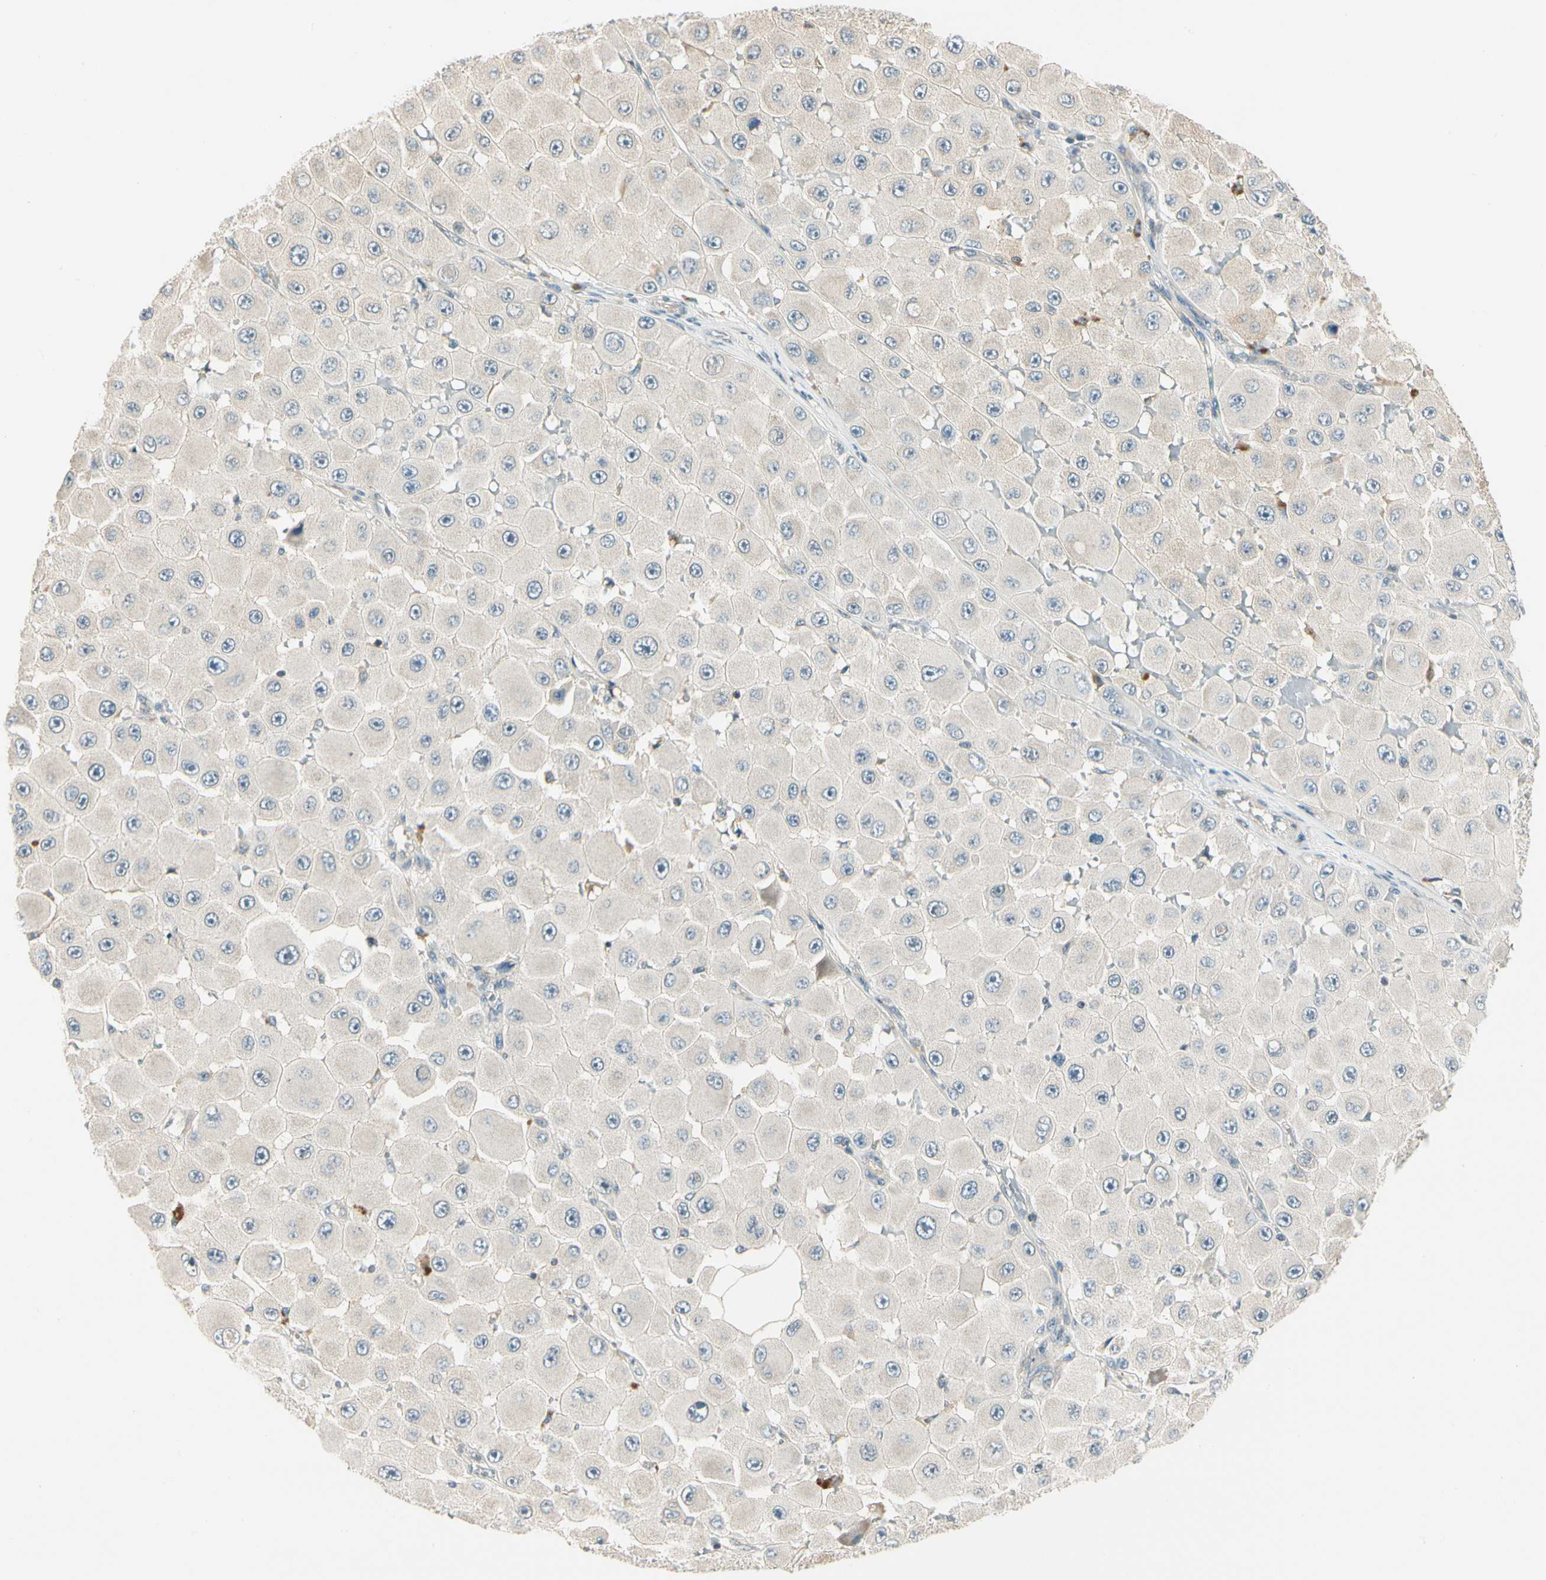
{"staining": {"intensity": "moderate", "quantity": ">75%", "location": "cytoplasmic/membranous,nuclear"}, "tissue": "melanoma", "cell_type": "Tumor cells", "image_type": "cancer", "snomed": [{"axis": "morphology", "description": "Malignant melanoma, NOS"}, {"axis": "topography", "description": "Skin"}], "caption": "Immunohistochemistry (IHC) (DAB) staining of human malignant melanoma exhibits moderate cytoplasmic/membranous and nuclear protein positivity in about >75% of tumor cells.", "gene": "ZSCAN12", "patient": {"sex": "female", "age": 81}}